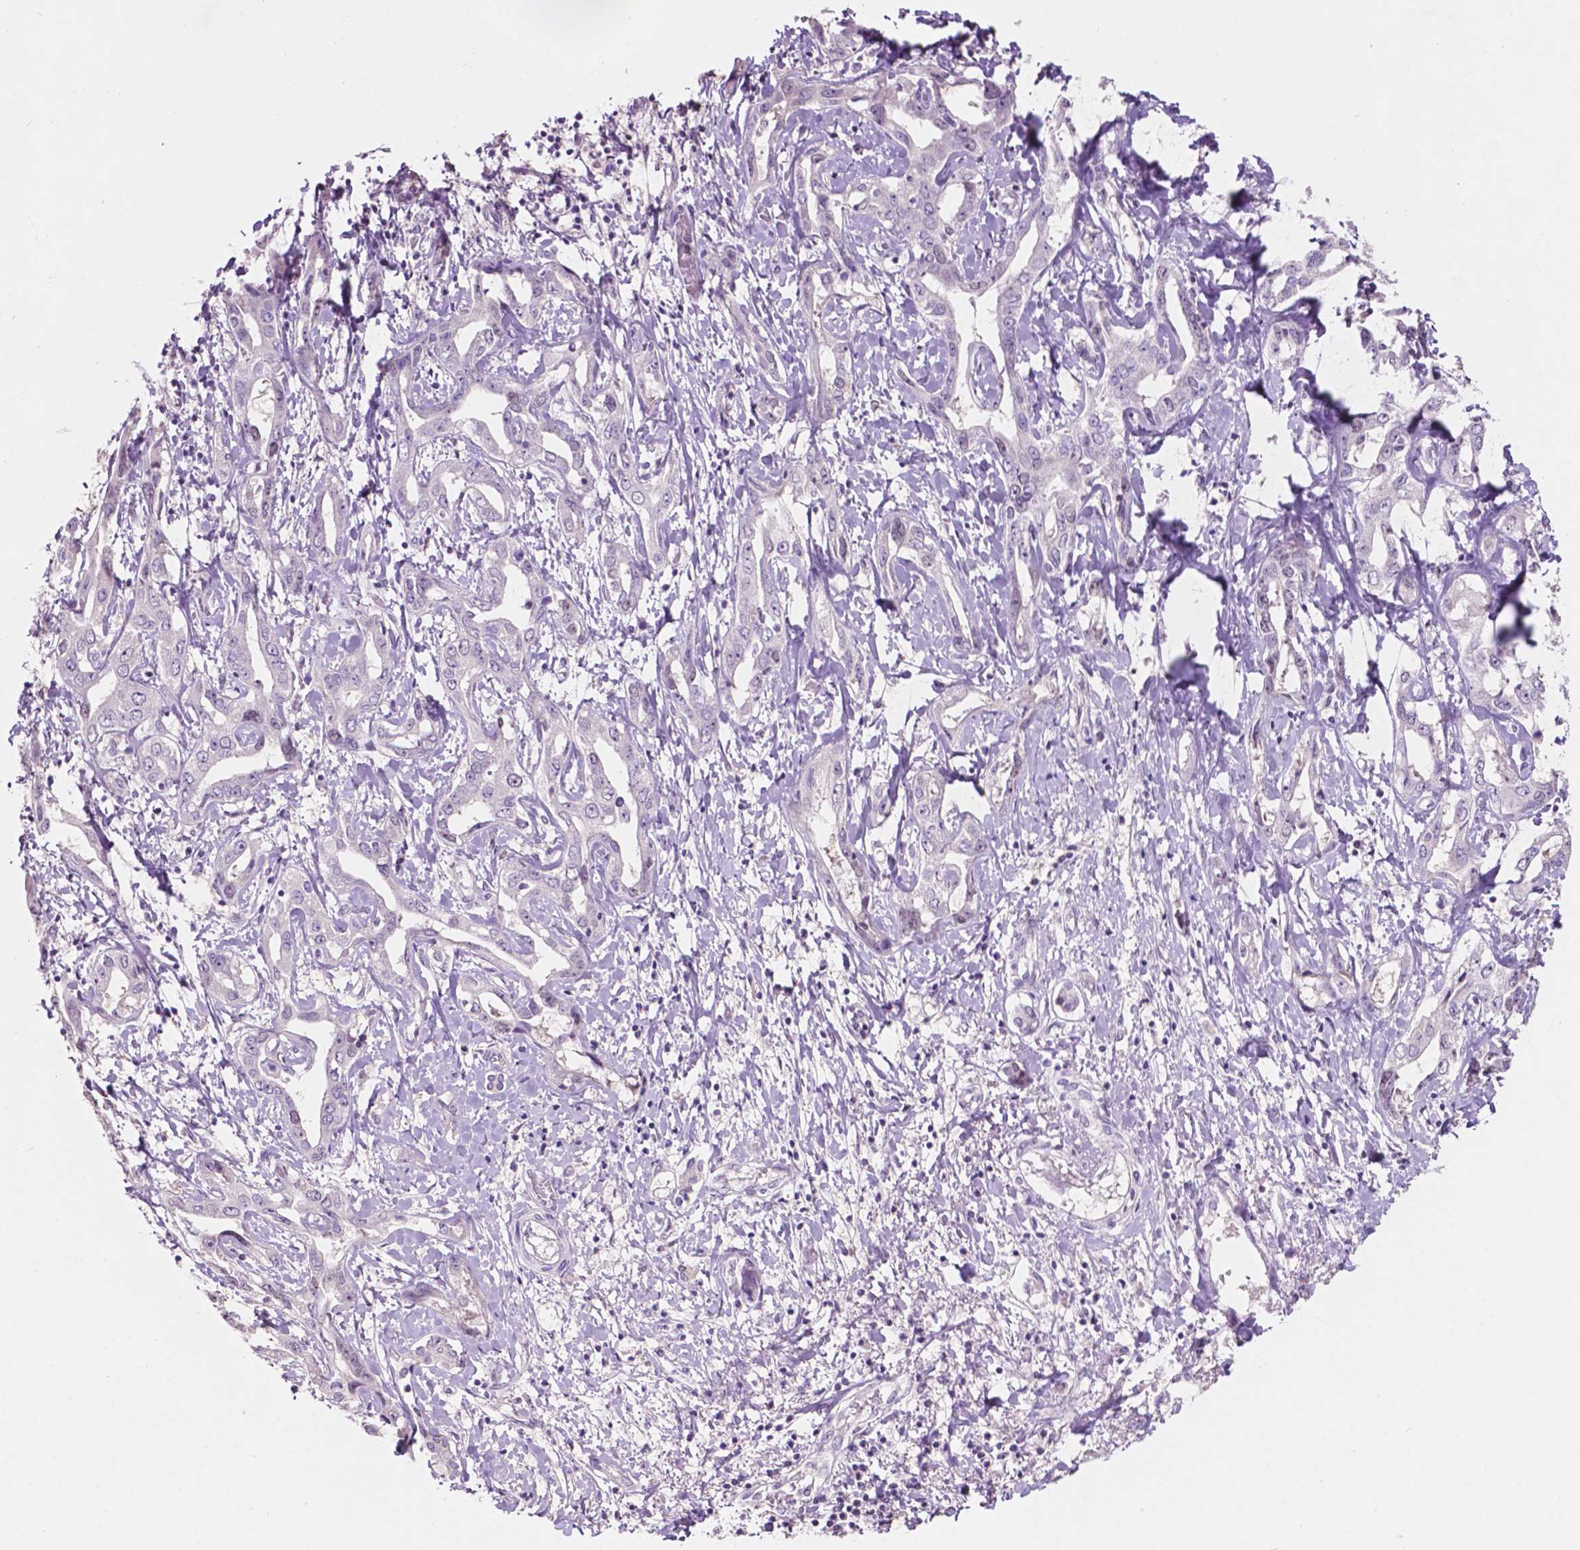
{"staining": {"intensity": "negative", "quantity": "none", "location": "none"}, "tissue": "liver cancer", "cell_type": "Tumor cells", "image_type": "cancer", "snomed": [{"axis": "morphology", "description": "Cholangiocarcinoma"}, {"axis": "topography", "description": "Liver"}], "caption": "This image is of liver cholangiocarcinoma stained with IHC to label a protein in brown with the nuclei are counter-stained blue. There is no expression in tumor cells. Brightfield microscopy of immunohistochemistry (IHC) stained with DAB (brown) and hematoxylin (blue), captured at high magnification.", "gene": "TM6SF2", "patient": {"sex": "male", "age": 59}}